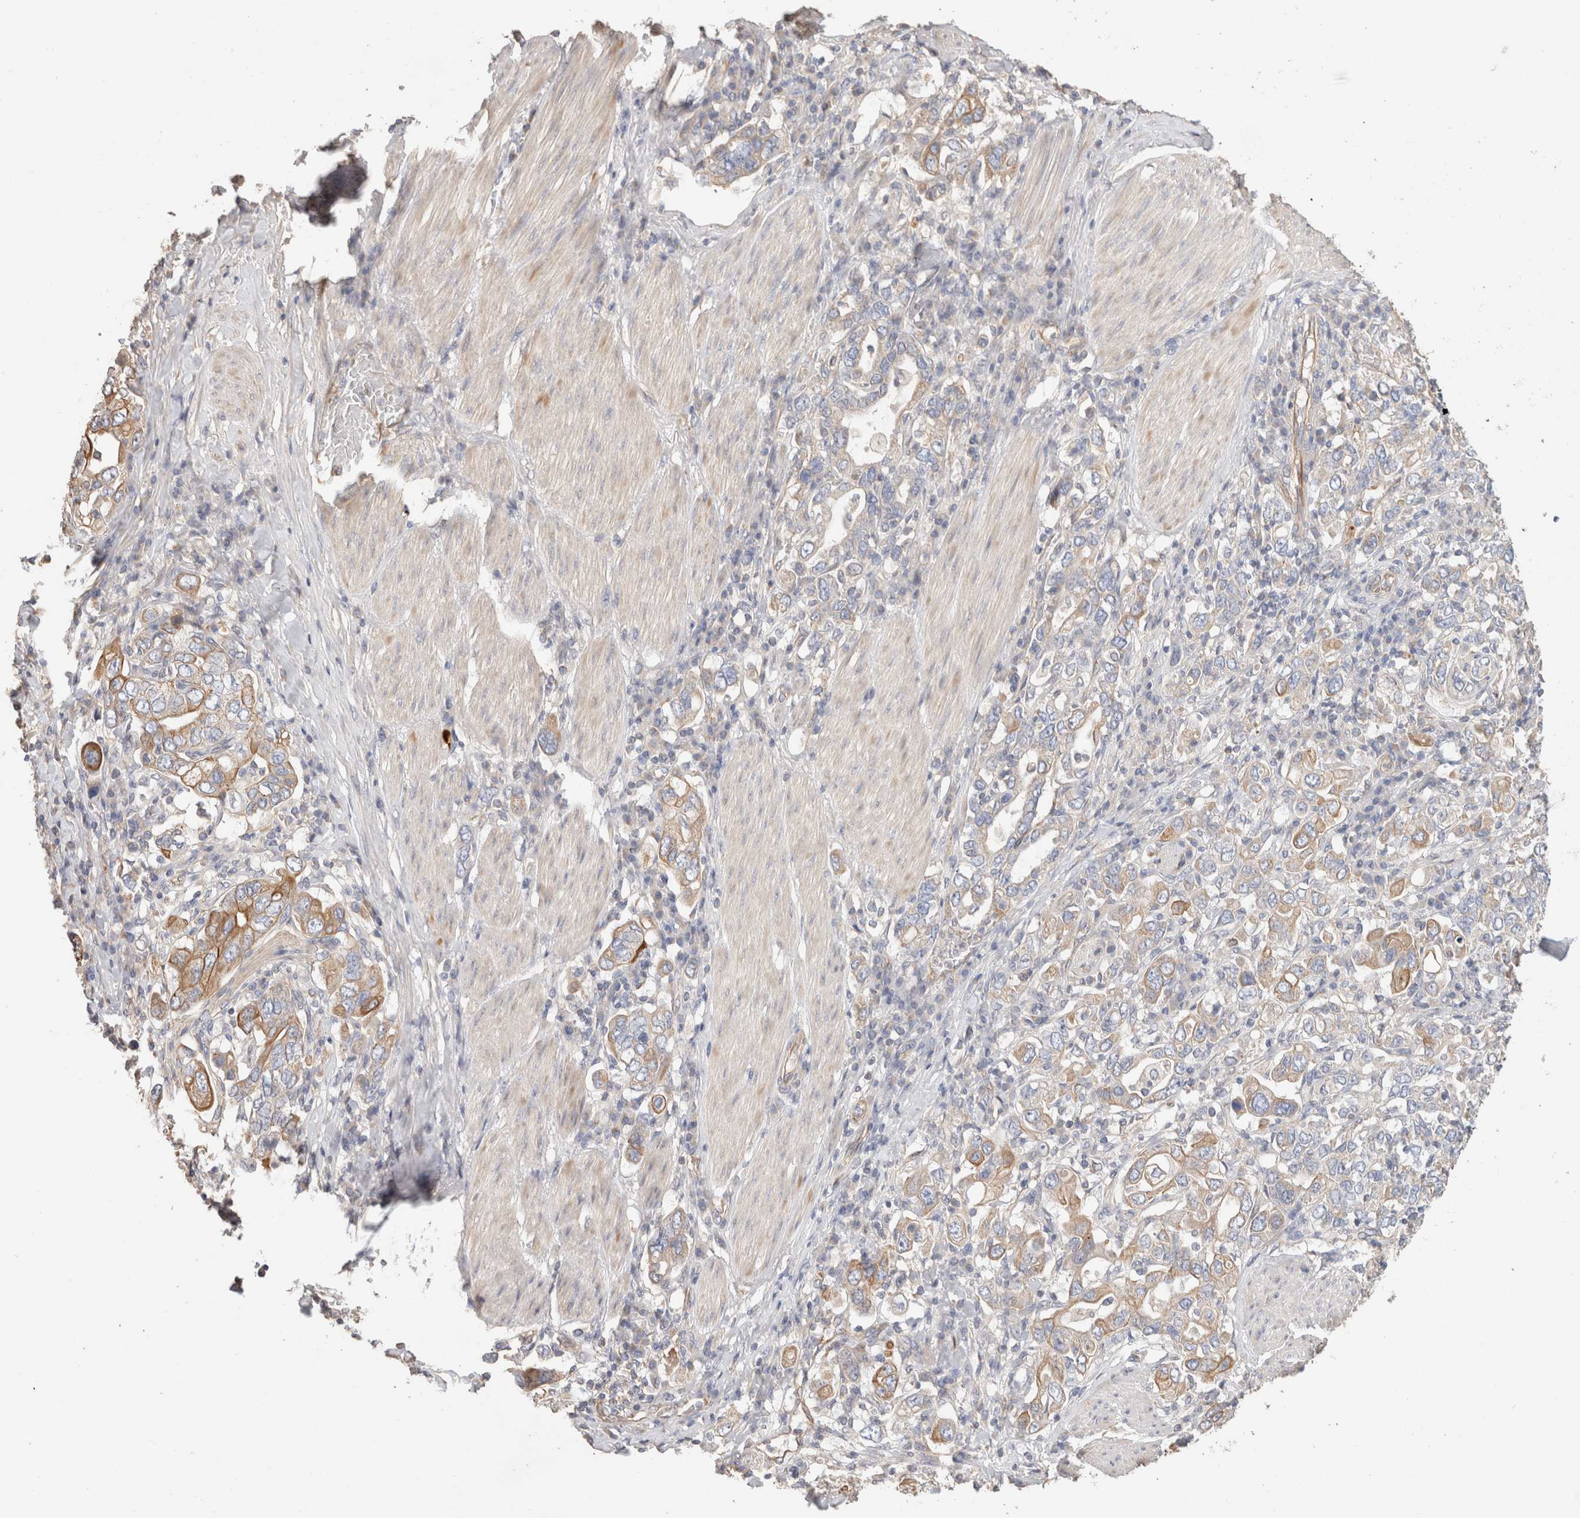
{"staining": {"intensity": "moderate", "quantity": "<25%", "location": "cytoplasmic/membranous"}, "tissue": "stomach cancer", "cell_type": "Tumor cells", "image_type": "cancer", "snomed": [{"axis": "morphology", "description": "Adenocarcinoma, NOS"}, {"axis": "topography", "description": "Stomach, upper"}], "caption": "Stomach cancer (adenocarcinoma) stained with a protein marker displays moderate staining in tumor cells.", "gene": "PROS1", "patient": {"sex": "male", "age": 62}}